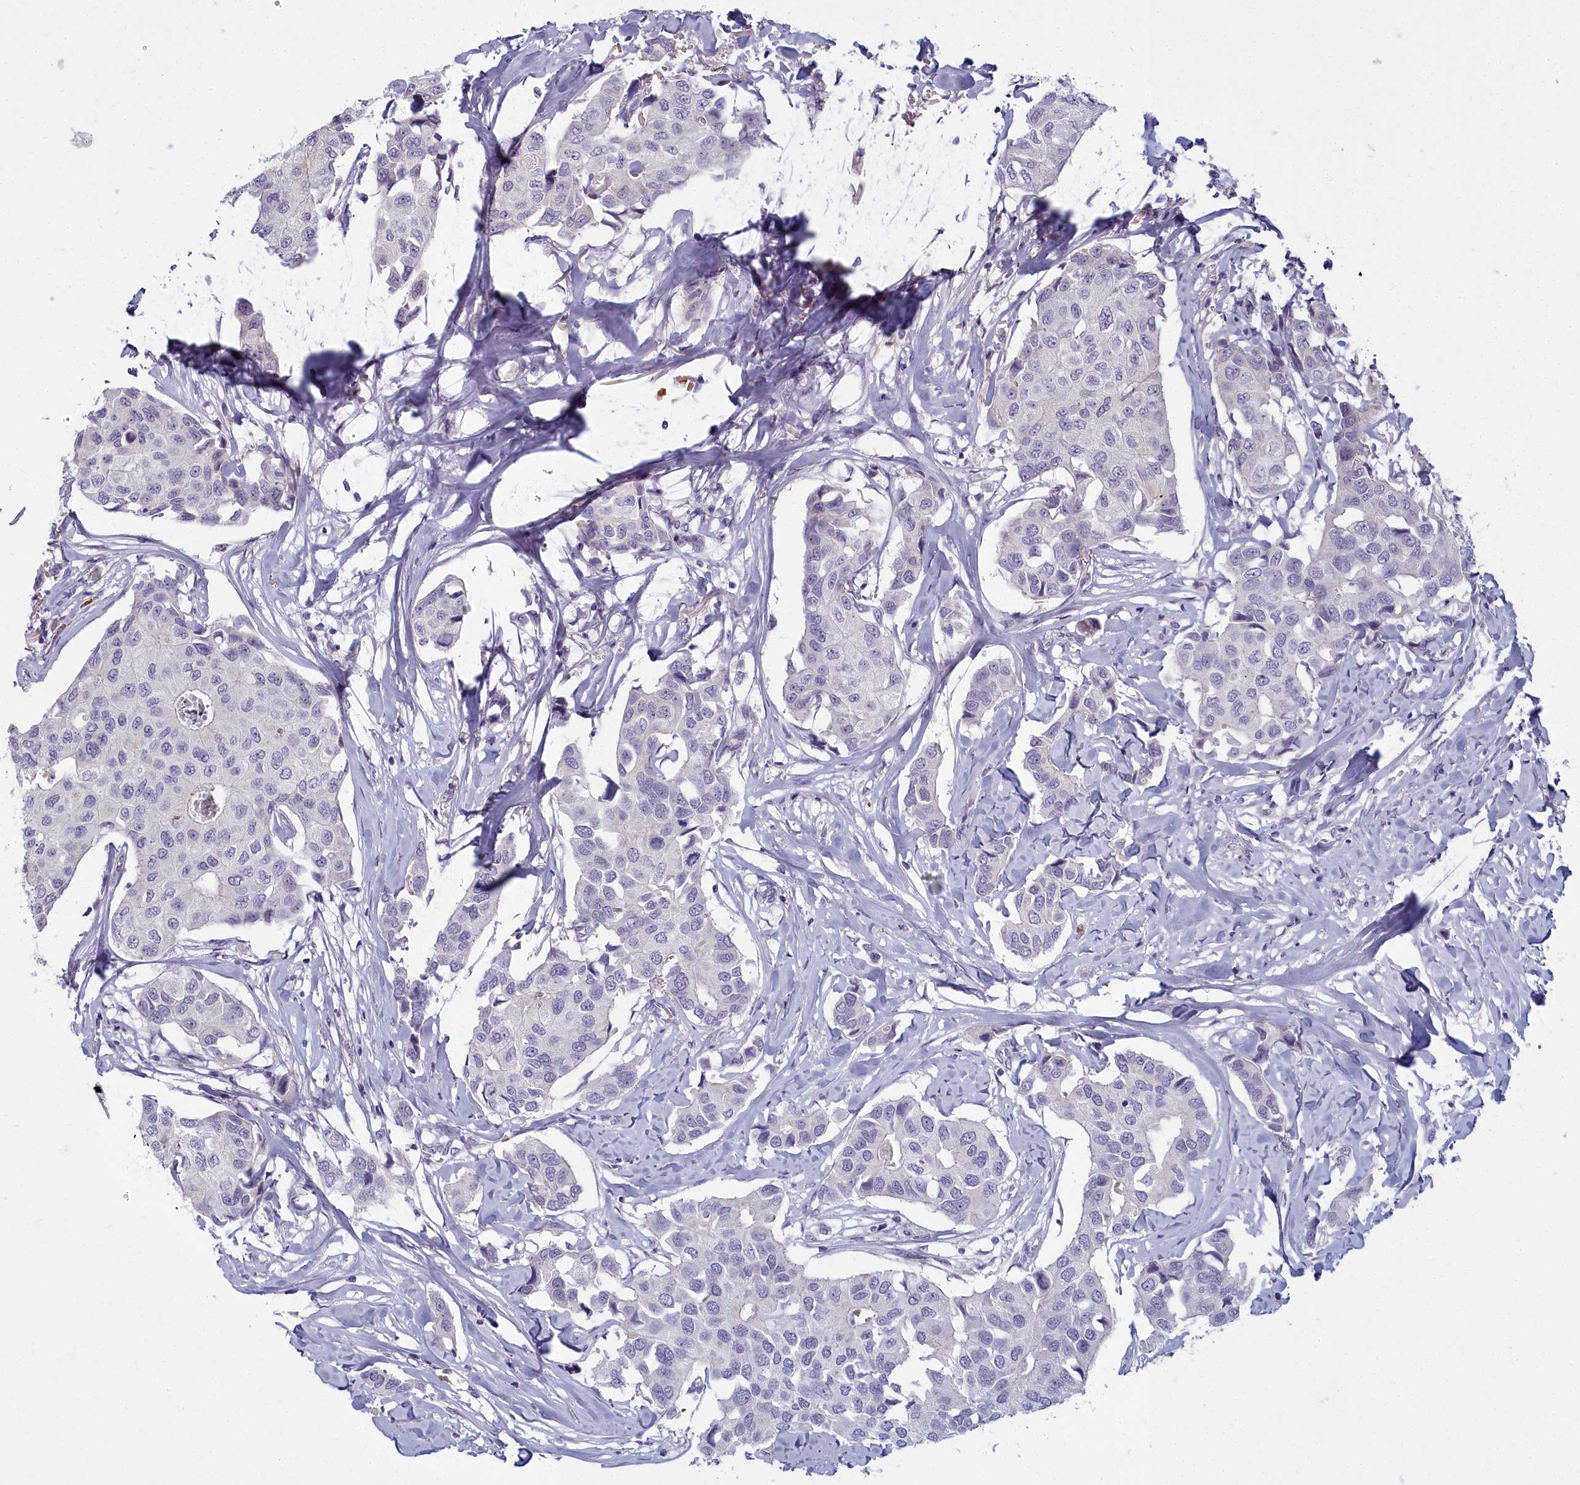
{"staining": {"intensity": "negative", "quantity": "none", "location": "none"}, "tissue": "breast cancer", "cell_type": "Tumor cells", "image_type": "cancer", "snomed": [{"axis": "morphology", "description": "Duct carcinoma"}, {"axis": "topography", "description": "Breast"}], "caption": "Immunohistochemistry (IHC) image of human breast cancer (infiltrating ductal carcinoma) stained for a protein (brown), which reveals no staining in tumor cells. (Brightfield microscopy of DAB immunohistochemistry (IHC) at high magnification).", "gene": "ARL15", "patient": {"sex": "female", "age": 80}}